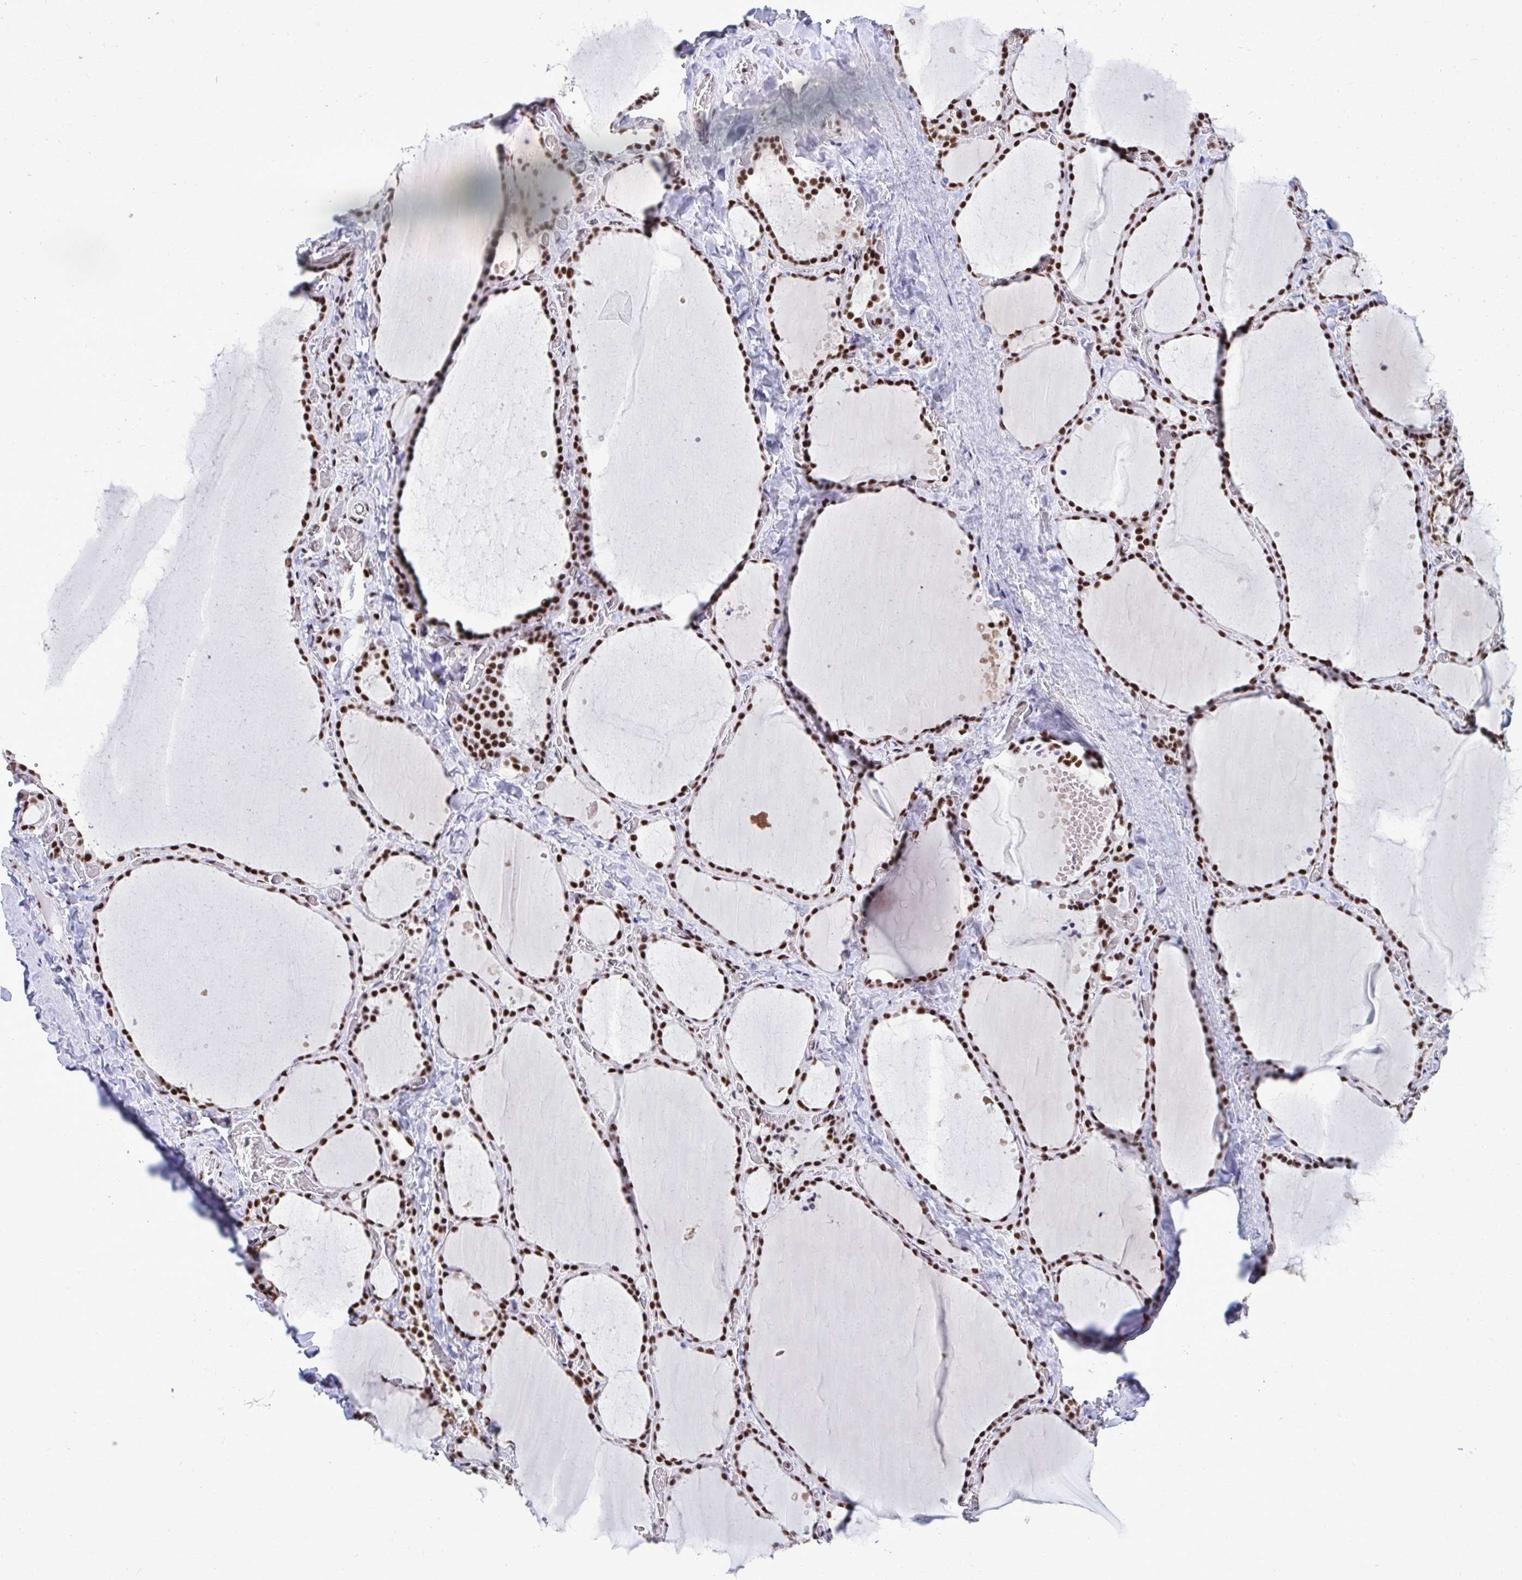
{"staining": {"intensity": "strong", "quantity": ">75%", "location": "nuclear"}, "tissue": "thyroid gland", "cell_type": "Glandular cells", "image_type": "normal", "snomed": [{"axis": "morphology", "description": "Normal tissue, NOS"}, {"axis": "topography", "description": "Thyroid gland"}], "caption": "Protein expression analysis of benign thyroid gland exhibits strong nuclear staining in approximately >75% of glandular cells.", "gene": "PELP1", "patient": {"sex": "female", "age": 36}}